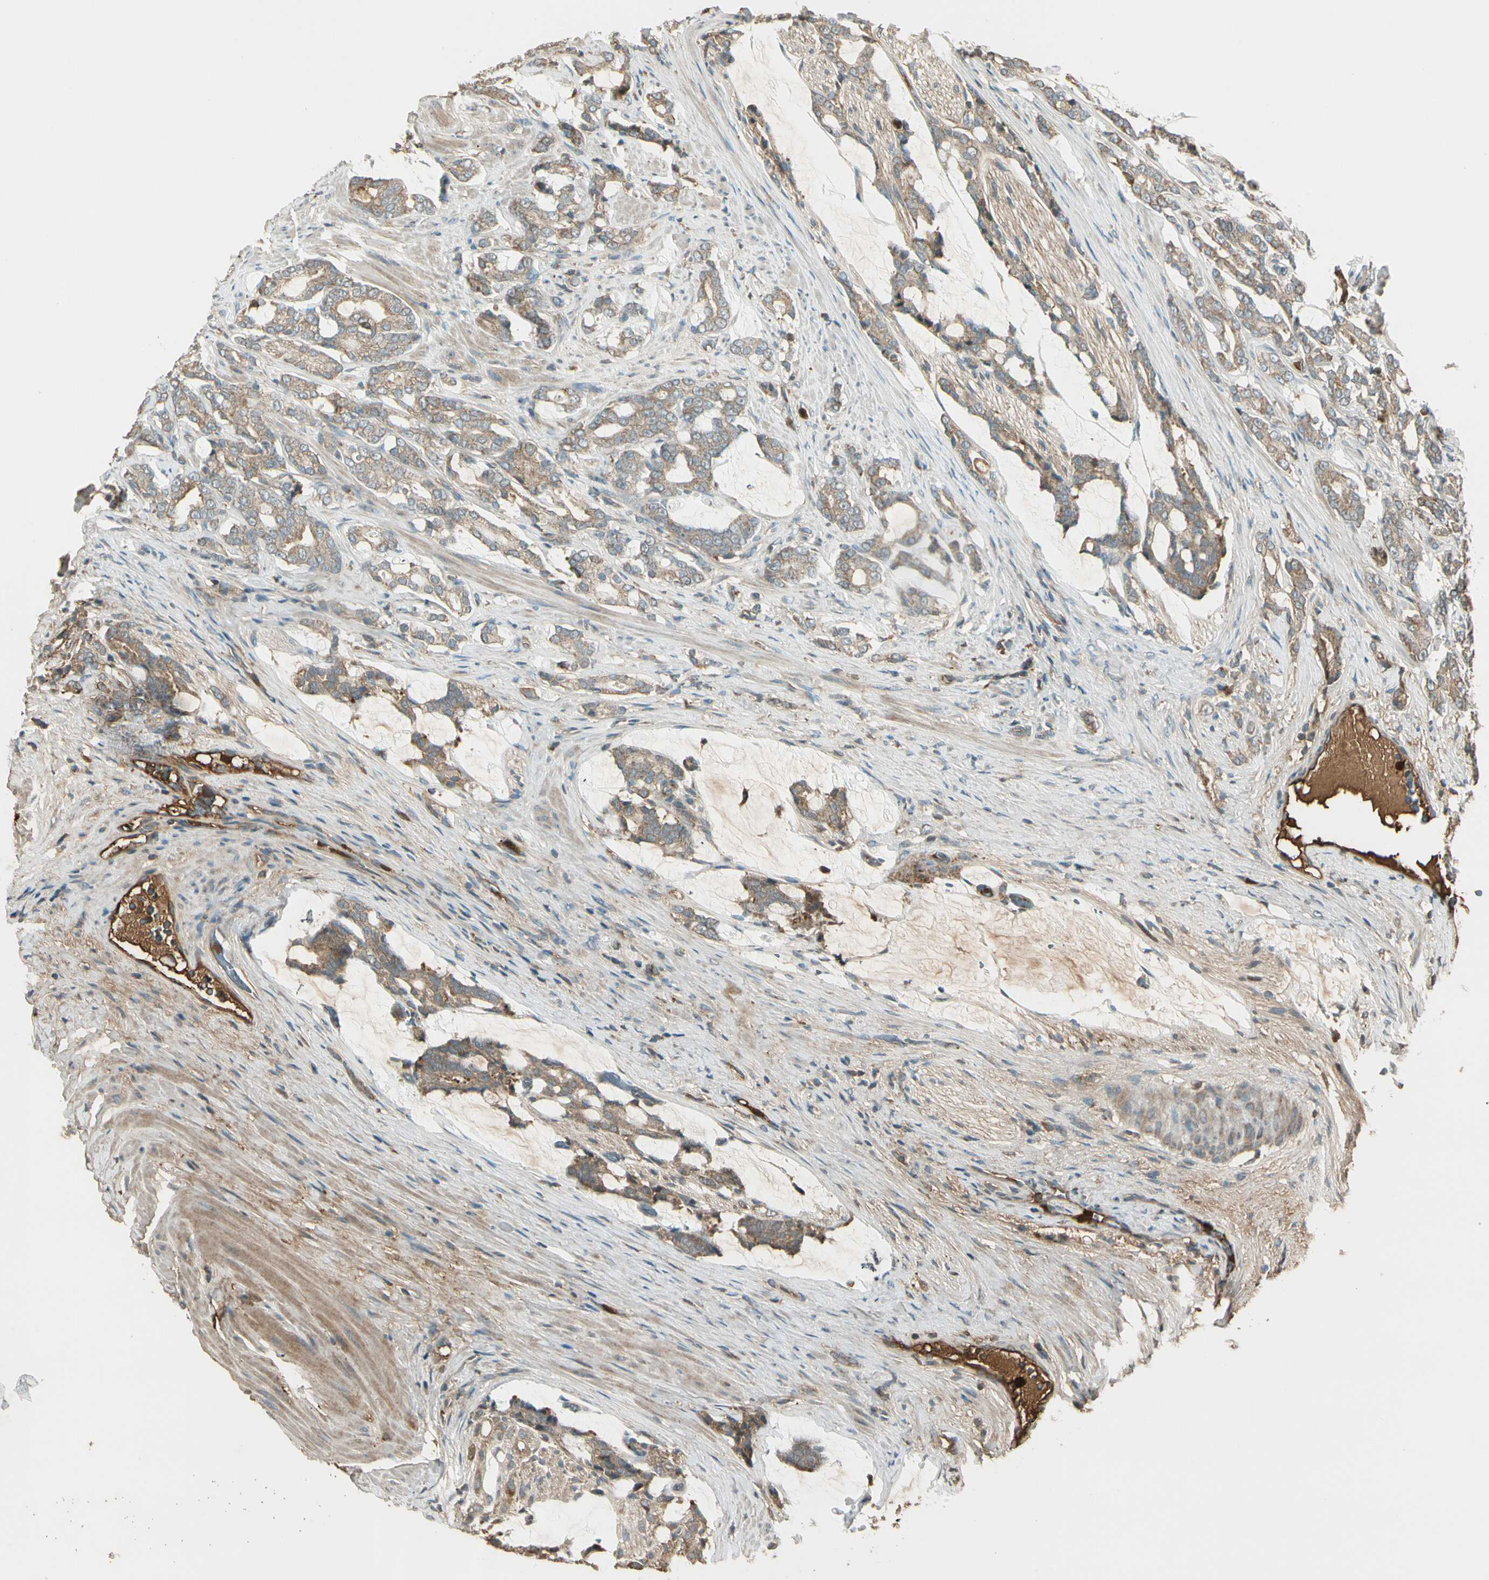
{"staining": {"intensity": "weak", "quantity": ">75%", "location": "cytoplasmic/membranous"}, "tissue": "prostate cancer", "cell_type": "Tumor cells", "image_type": "cancer", "snomed": [{"axis": "morphology", "description": "Adenocarcinoma, Low grade"}, {"axis": "topography", "description": "Prostate"}], "caption": "Protein staining demonstrates weak cytoplasmic/membranous staining in approximately >75% of tumor cells in prostate low-grade adenocarcinoma.", "gene": "STX11", "patient": {"sex": "male", "age": 58}}